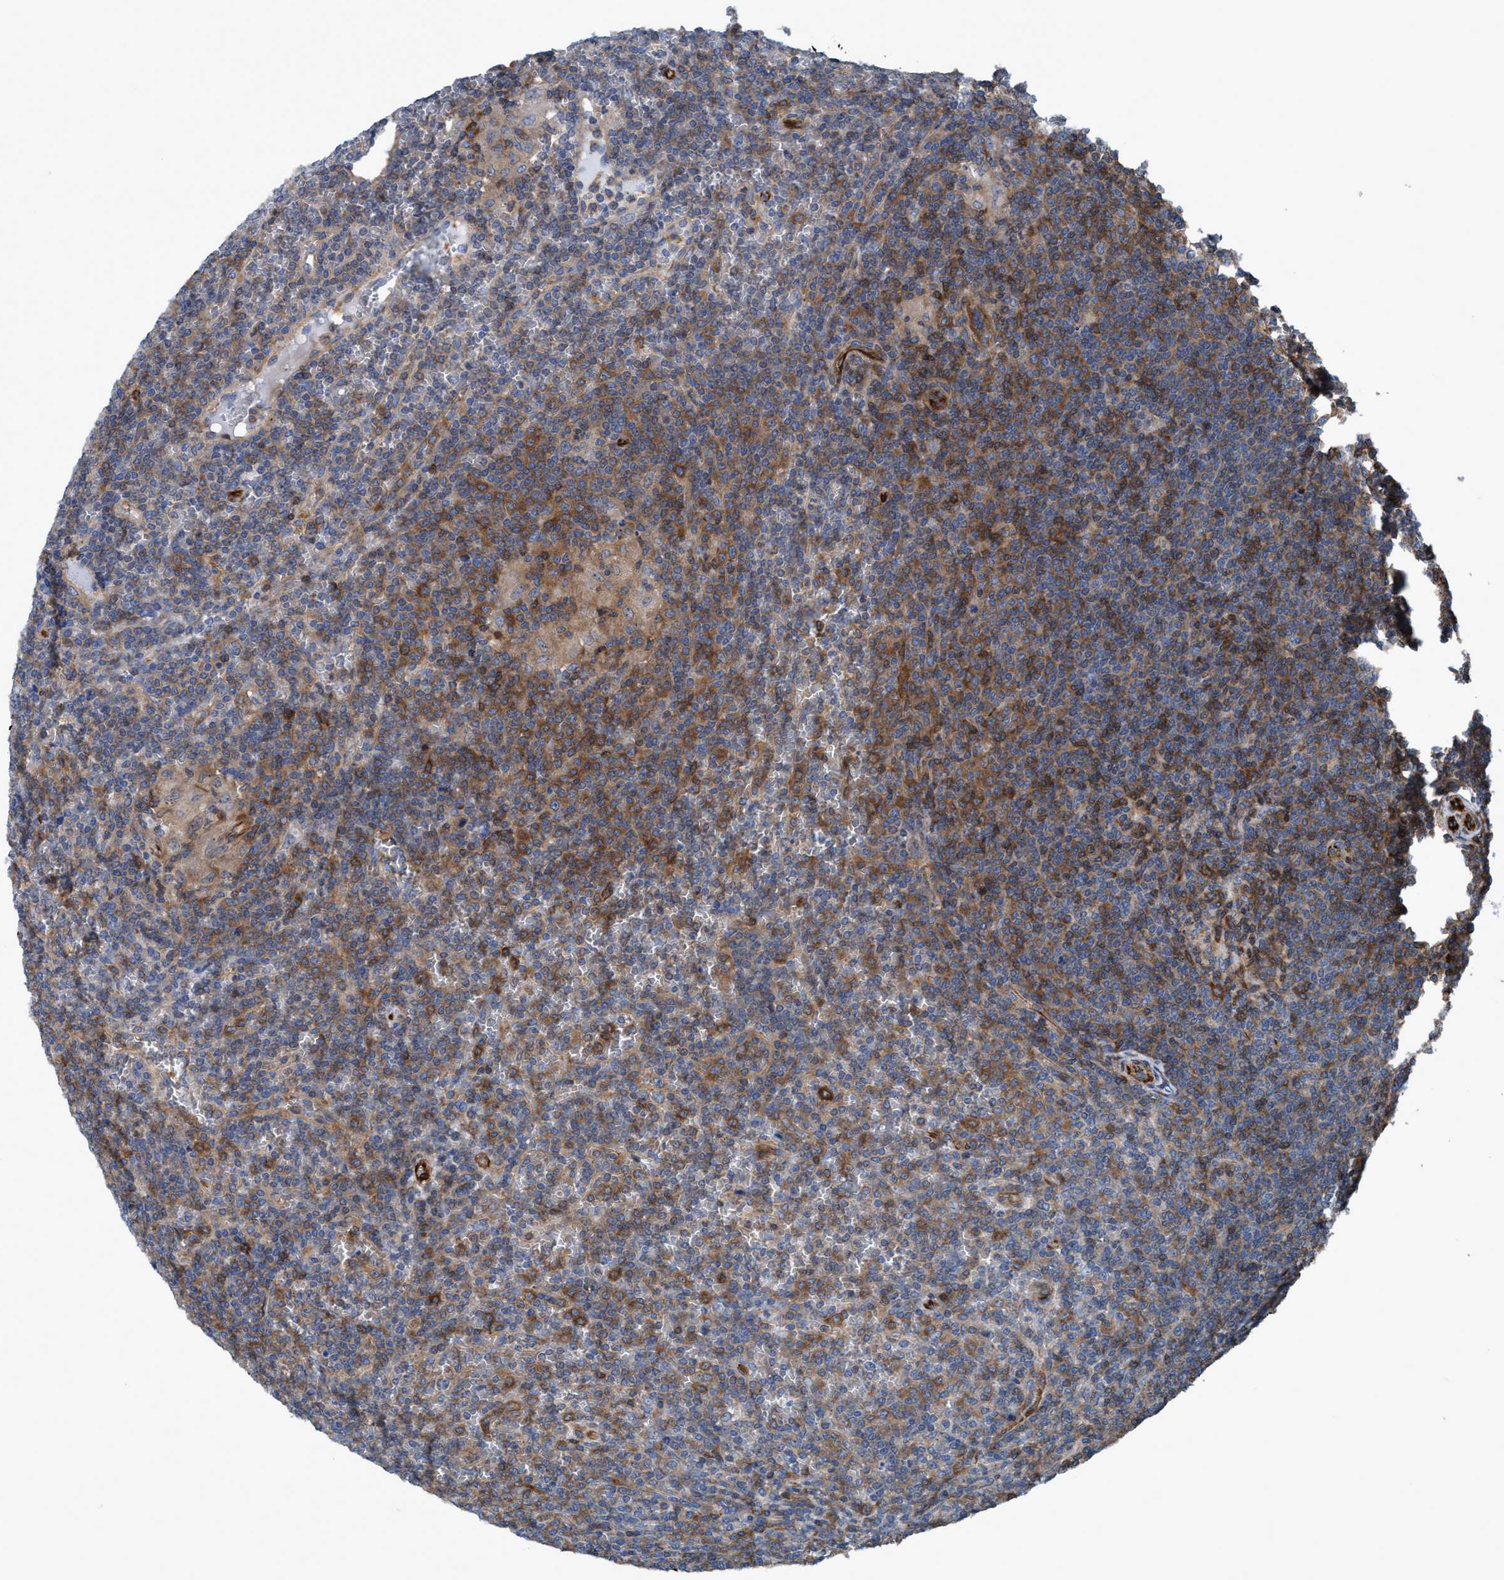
{"staining": {"intensity": "moderate", "quantity": ">75%", "location": "cytoplasmic/membranous"}, "tissue": "lymphoma", "cell_type": "Tumor cells", "image_type": "cancer", "snomed": [{"axis": "morphology", "description": "Malignant lymphoma, non-Hodgkin's type, Low grade"}, {"axis": "topography", "description": "Spleen"}], "caption": "An image showing moderate cytoplasmic/membranous expression in approximately >75% of tumor cells in malignant lymphoma, non-Hodgkin's type (low-grade), as visualized by brown immunohistochemical staining.", "gene": "NMT1", "patient": {"sex": "female", "age": 19}}